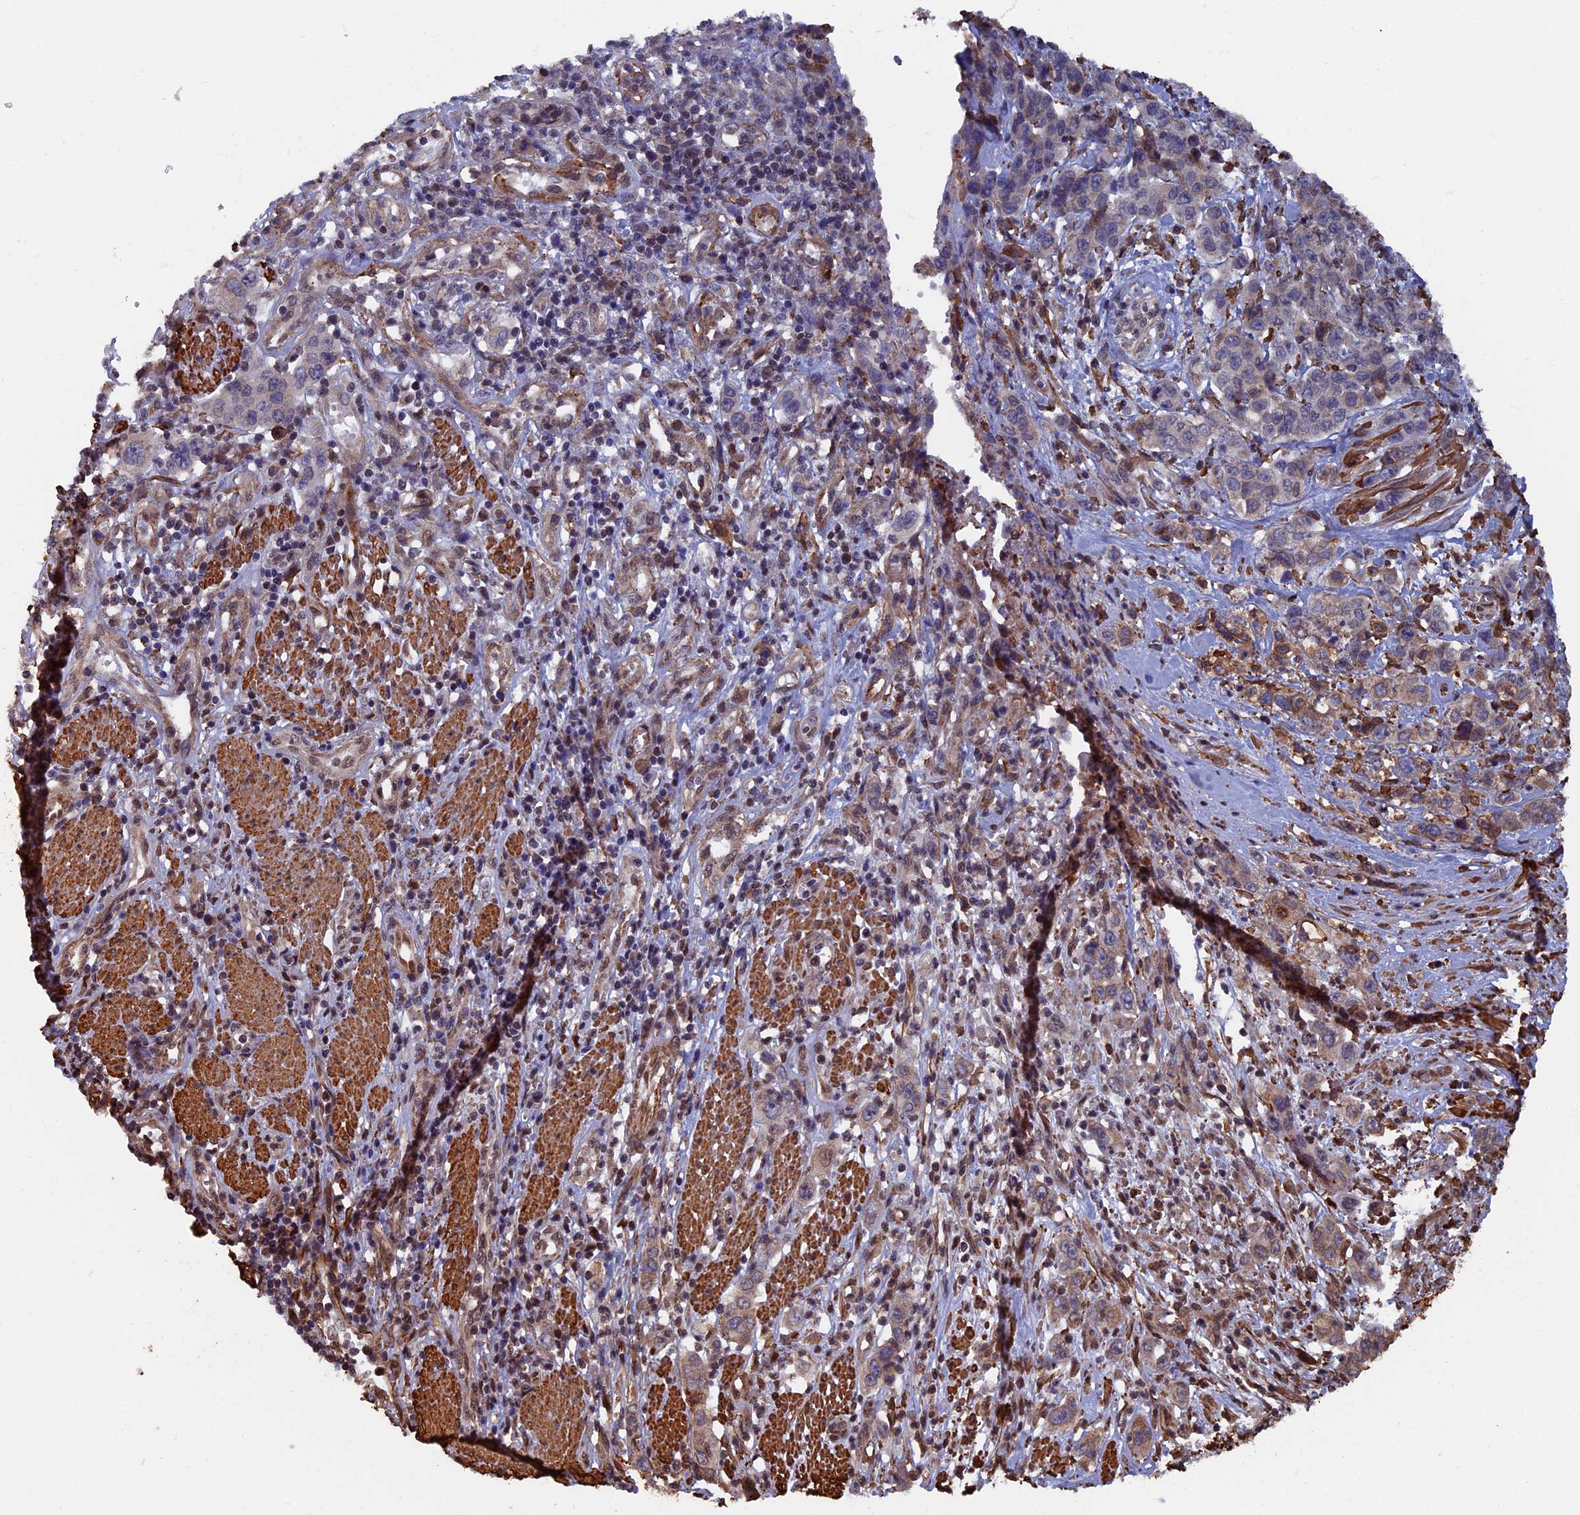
{"staining": {"intensity": "weak", "quantity": "25%-75%", "location": "cytoplasmic/membranous"}, "tissue": "stomach cancer", "cell_type": "Tumor cells", "image_type": "cancer", "snomed": [{"axis": "morphology", "description": "Adenocarcinoma, NOS"}, {"axis": "topography", "description": "Stomach, upper"}], "caption": "Immunohistochemical staining of adenocarcinoma (stomach) reveals weak cytoplasmic/membranous protein staining in approximately 25%-75% of tumor cells.", "gene": "CTDP1", "patient": {"sex": "male", "age": 62}}